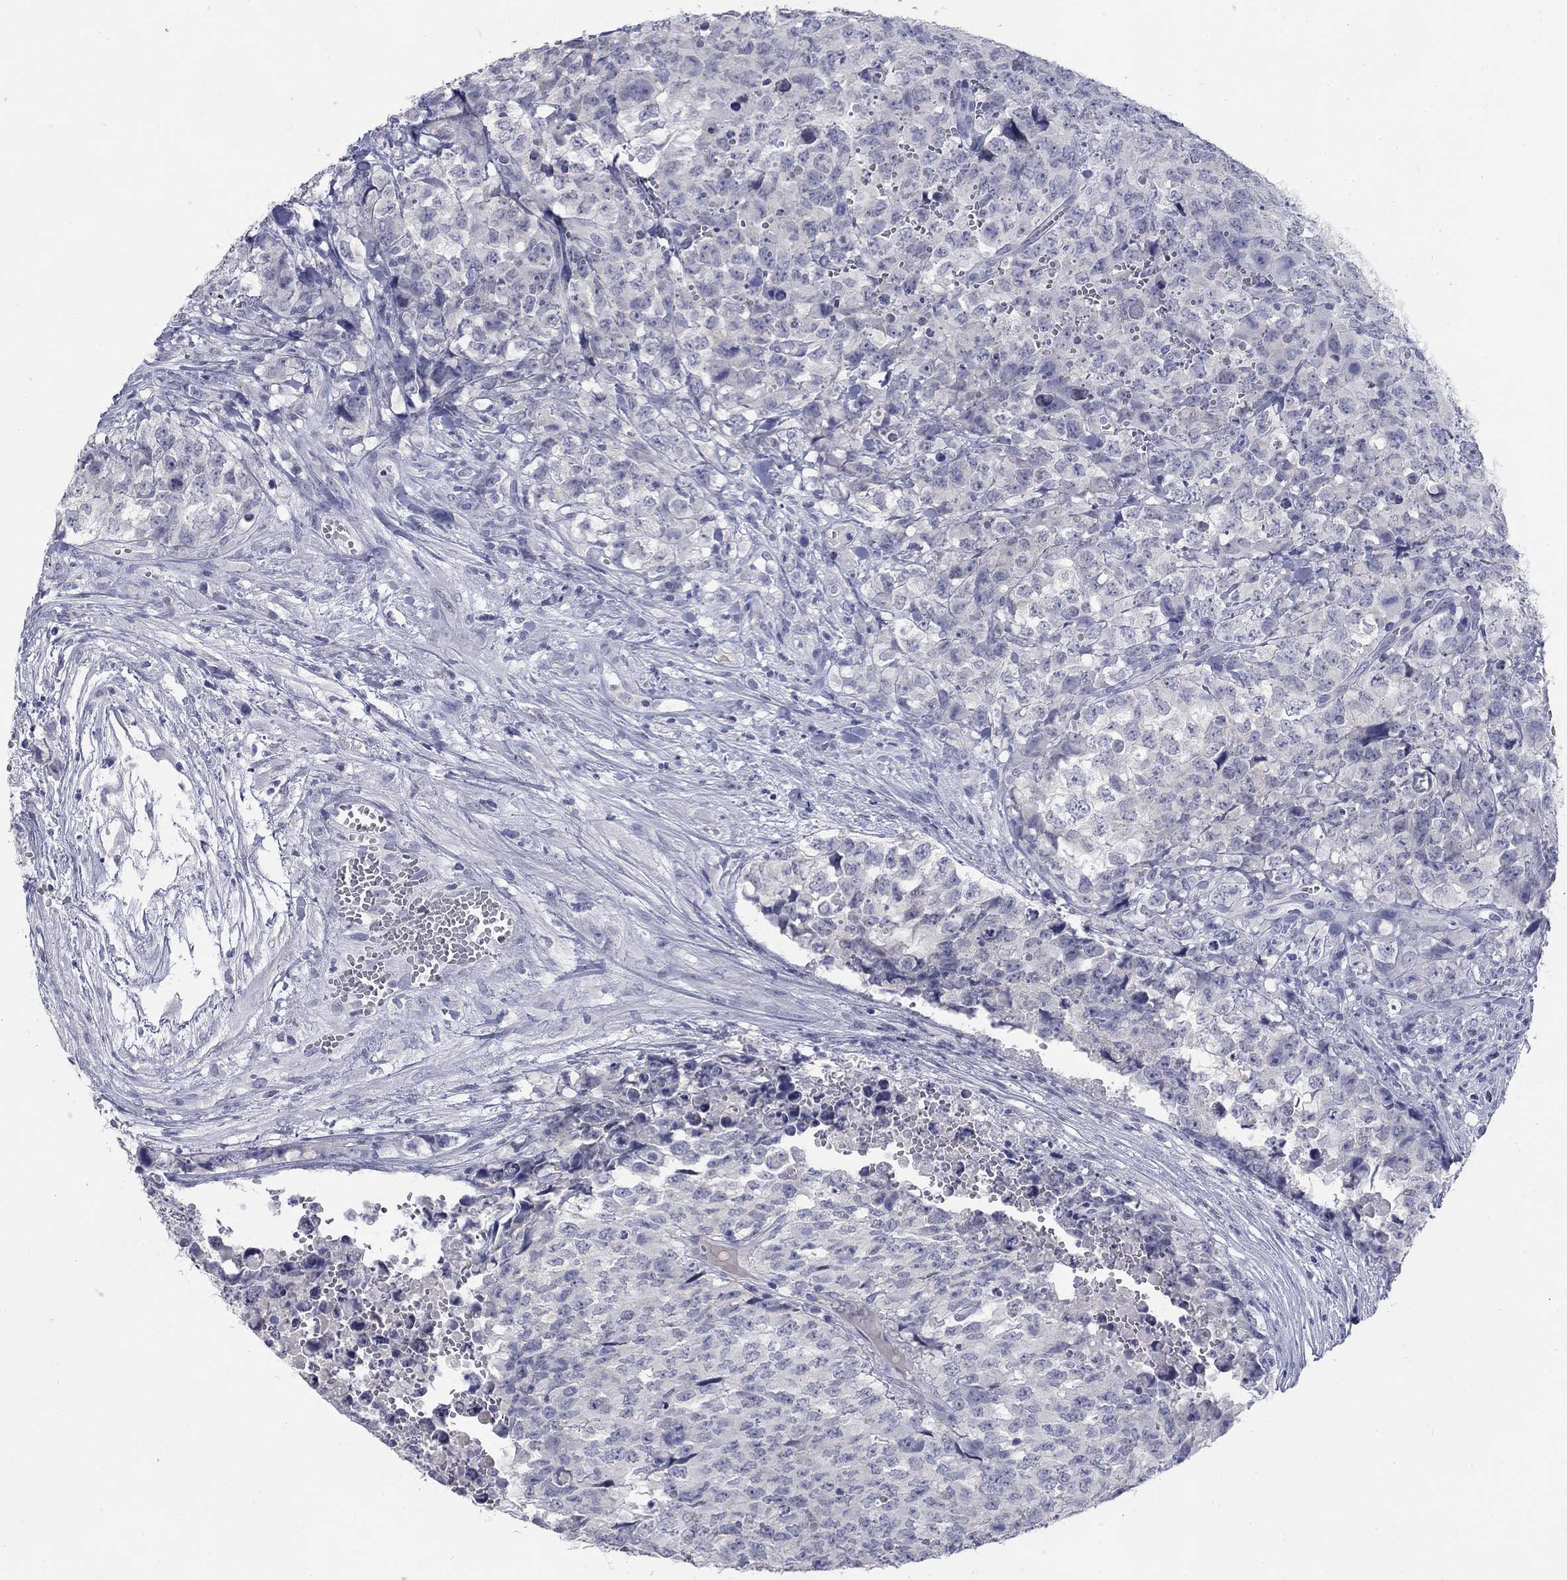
{"staining": {"intensity": "negative", "quantity": "none", "location": "none"}, "tissue": "testis cancer", "cell_type": "Tumor cells", "image_type": "cancer", "snomed": [{"axis": "morphology", "description": "Carcinoma, Embryonal, NOS"}, {"axis": "topography", "description": "Testis"}], "caption": "High magnification brightfield microscopy of testis cancer stained with DAB (brown) and counterstained with hematoxylin (blue): tumor cells show no significant staining.", "gene": "ELAVL4", "patient": {"sex": "male", "age": 23}}